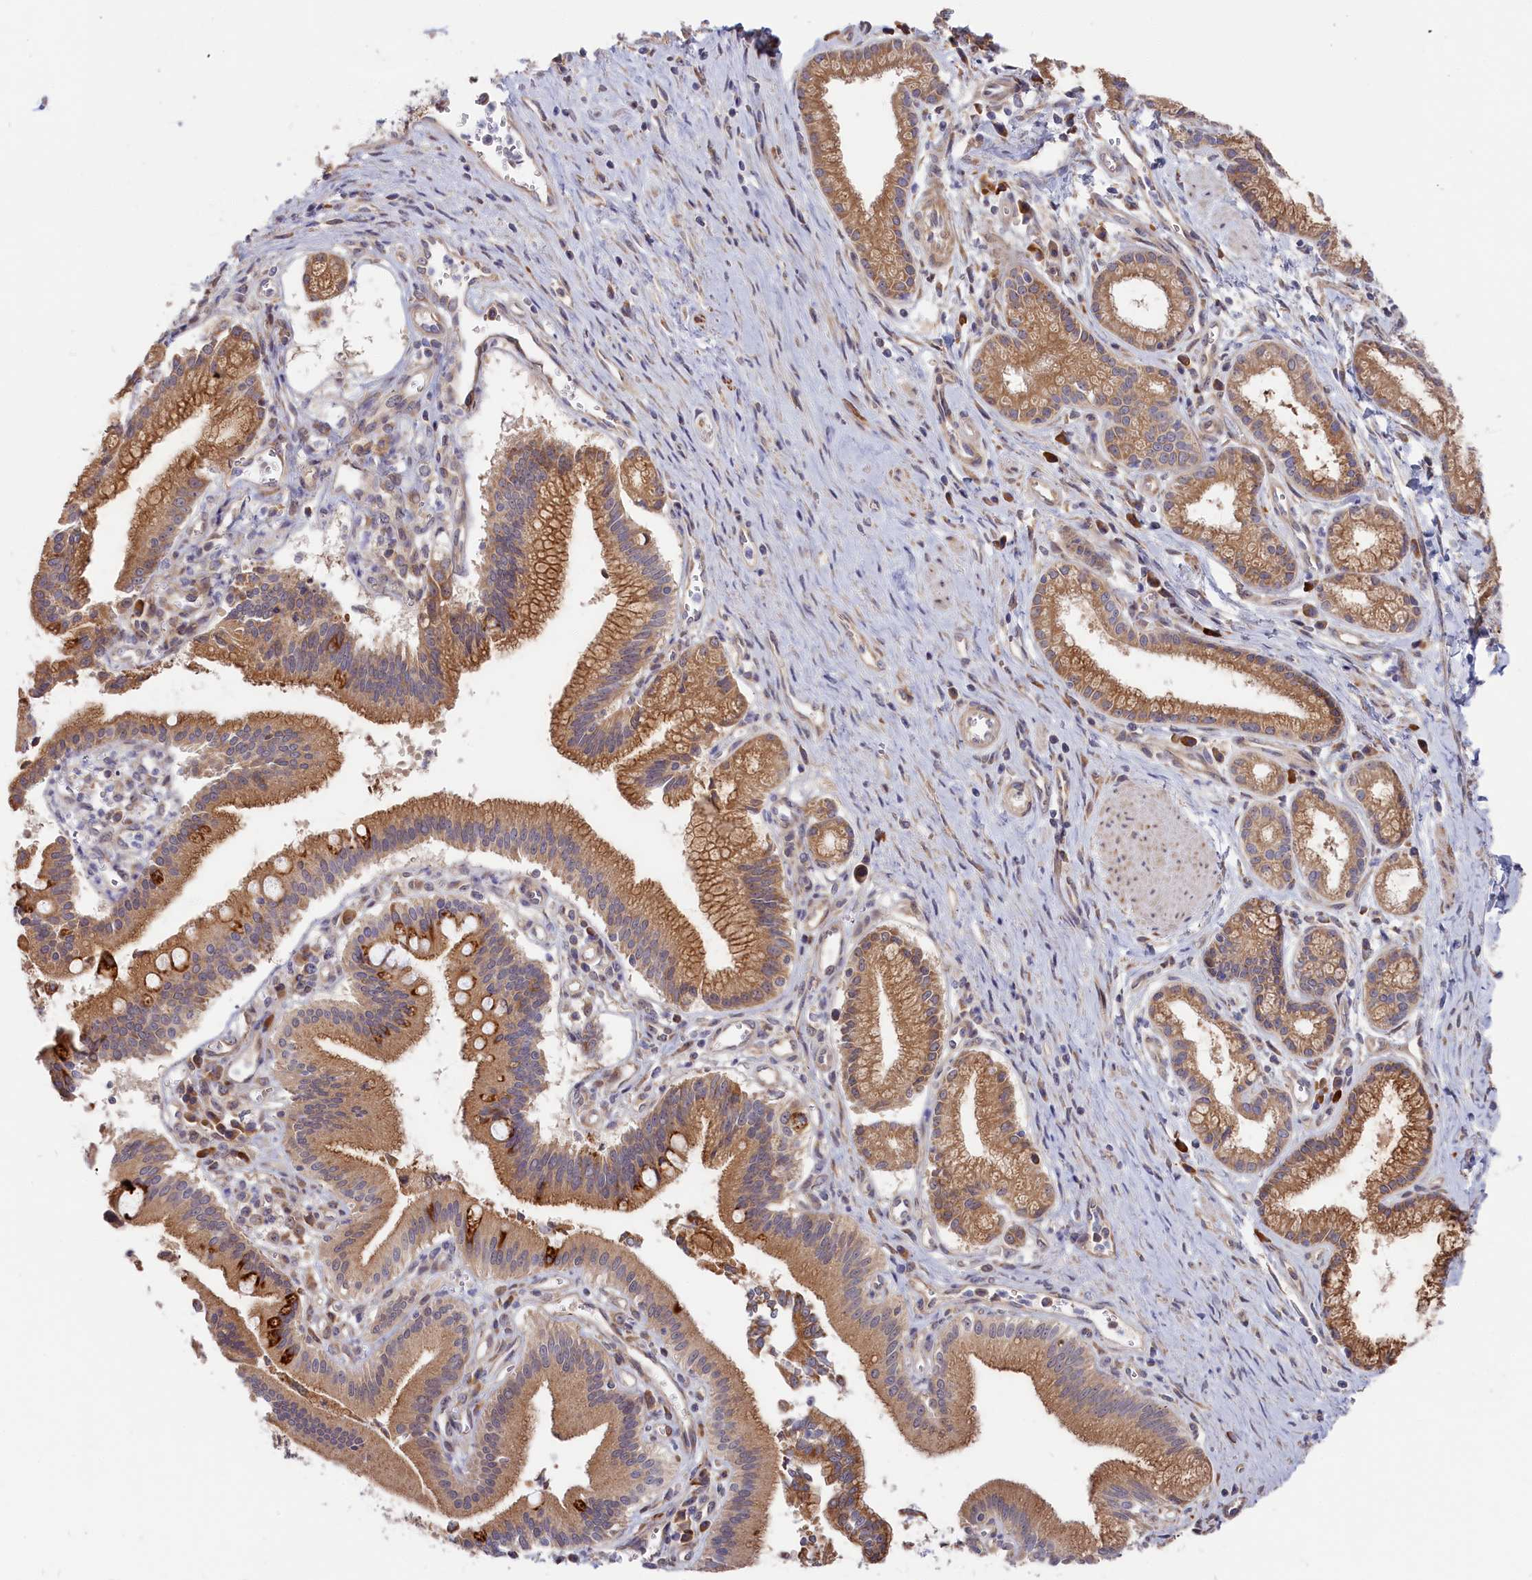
{"staining": {"intensity": "moderate", "quantity": ">75%", "location": "cytoplasmic/membranous"}, "tissue": "pancreatic cancer", "cell_type": "Tumor cells", "image_type": "cancer", "snomed": [{"axis": "morphology", "description": "Adenocarcinoma, NOS"}, {"axis": "topography", "description": "Pancreas"}], "caption": "Tumor cells demonstrate moderate cytoplasmic/membranous staining in about >75% of cells in pancreatic cancer (adenocarcinoma). The protein of interest is shown in brown color, while the nuclei are stained blue.", "gene": "CEP44", "patient": {"sex": "male", "age": 78}}